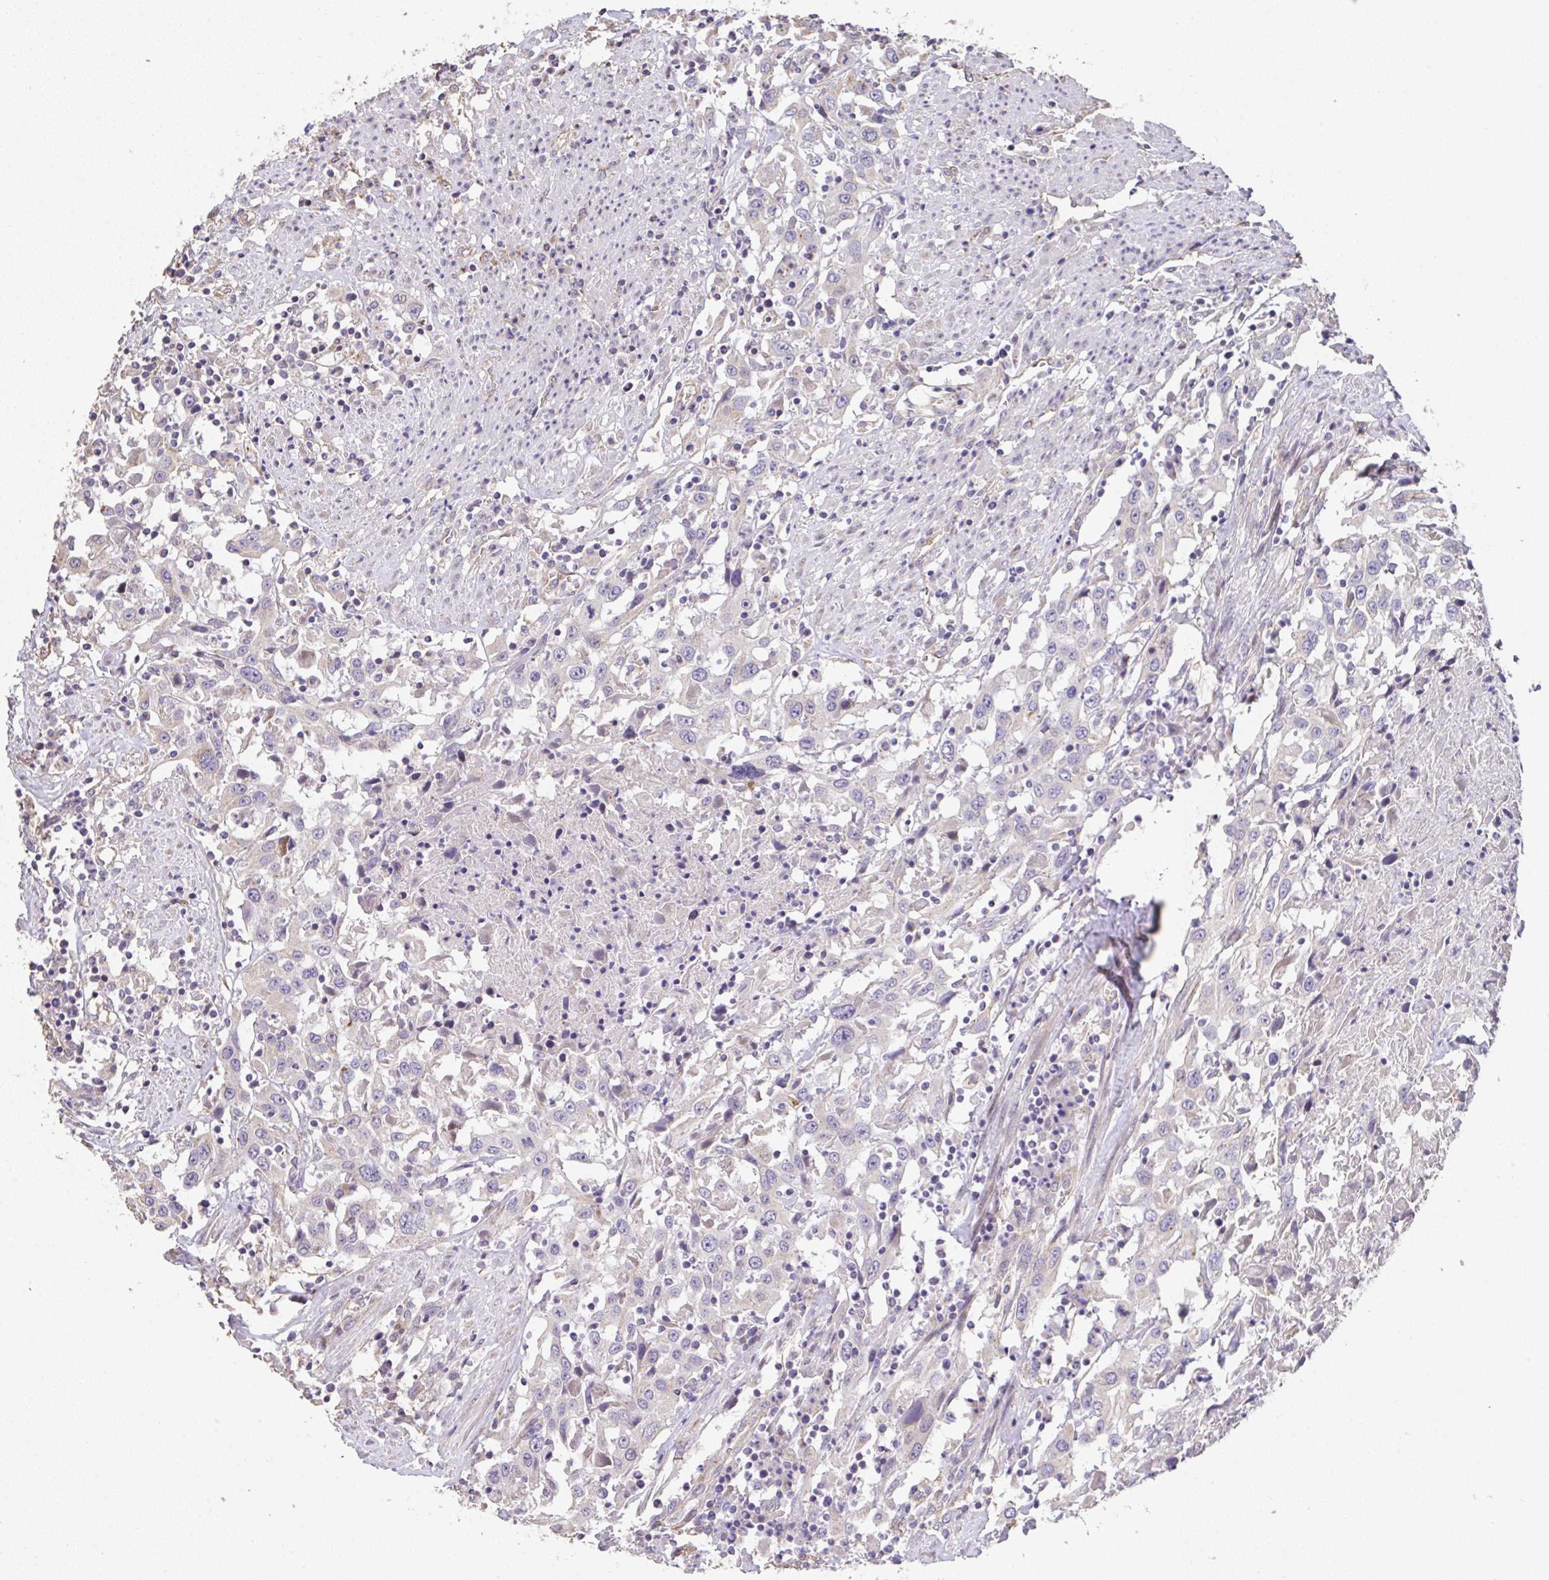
{"staining": {"intensity": "negative", "quantity": "none", "location": "none"}, "tissue": "urothelial cancer", "cell_type": "Tumor cells", "image_type": "cancer", "snomed": [{"axis": "morphology", "description": "Urothelial carcinoma, High grade"}, {"axis": "topography", "description": "Urinary bladder"}], "caption": "Immunohistochemistry (IHC) of human urothelial carcinoma (high-grade) demonstrates no positivity in tumor cells.", "gene": "RUNDC3B", "patient": {"sex": "male", "age": 61}}